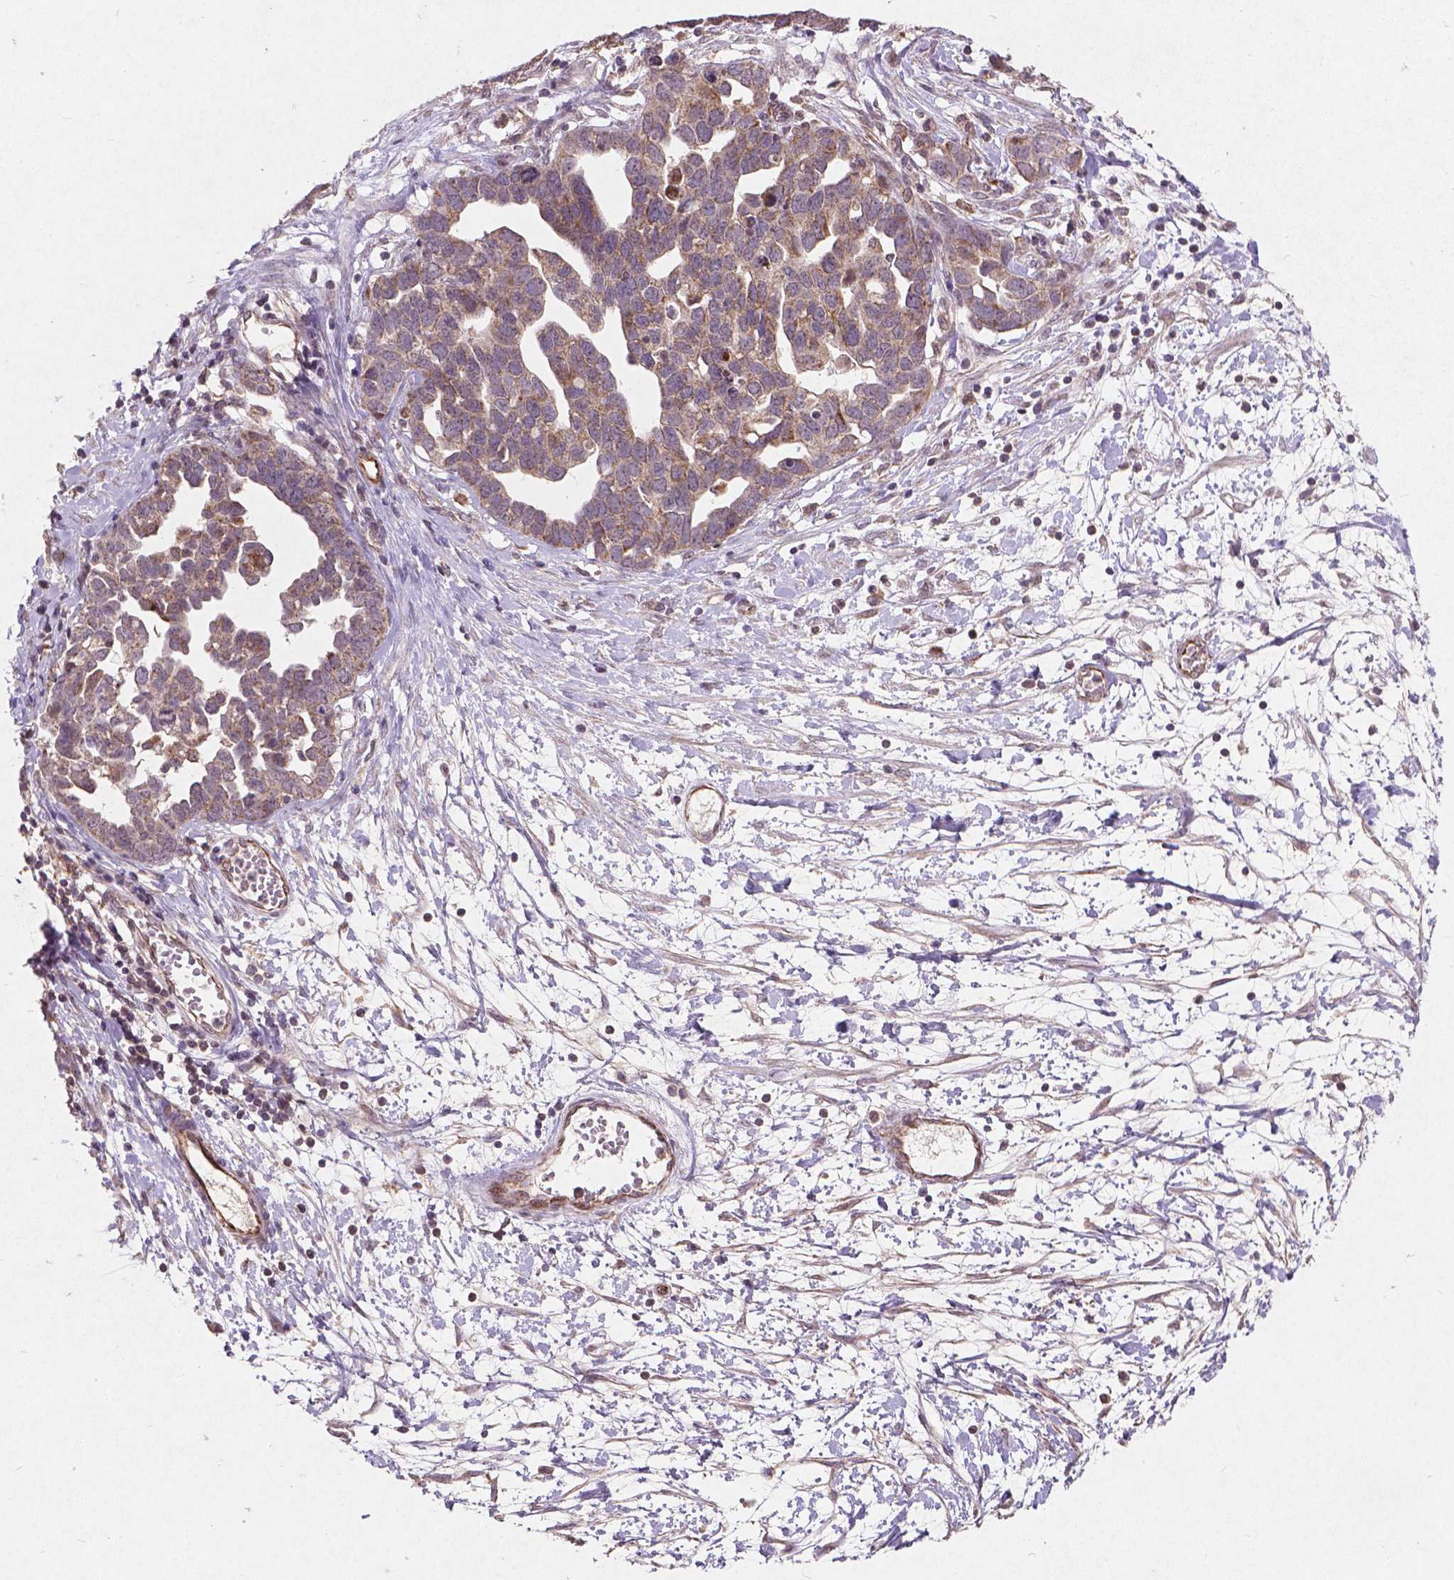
{"staining": {"intensity": "weak", "quantity": "<25%", "location": "cytoplasmic/membranous"}, "tissue": "ovarian cancer", "cell_type": "Tumor cells", "image_type": "cancer", "snomed": [{"axis": "morphology", "description": "Cystadenocarcinoma, serous, NOS"}, {"axis": "topography", "description": "Ovary"}], "caption": "Serous cystadenocarcinoma (ovarian) was stained to show a protein in brown. There is no significant staining in tumor cells.", "gene": "SMAD2", "patient": {"sex": "female", "age": 54}}